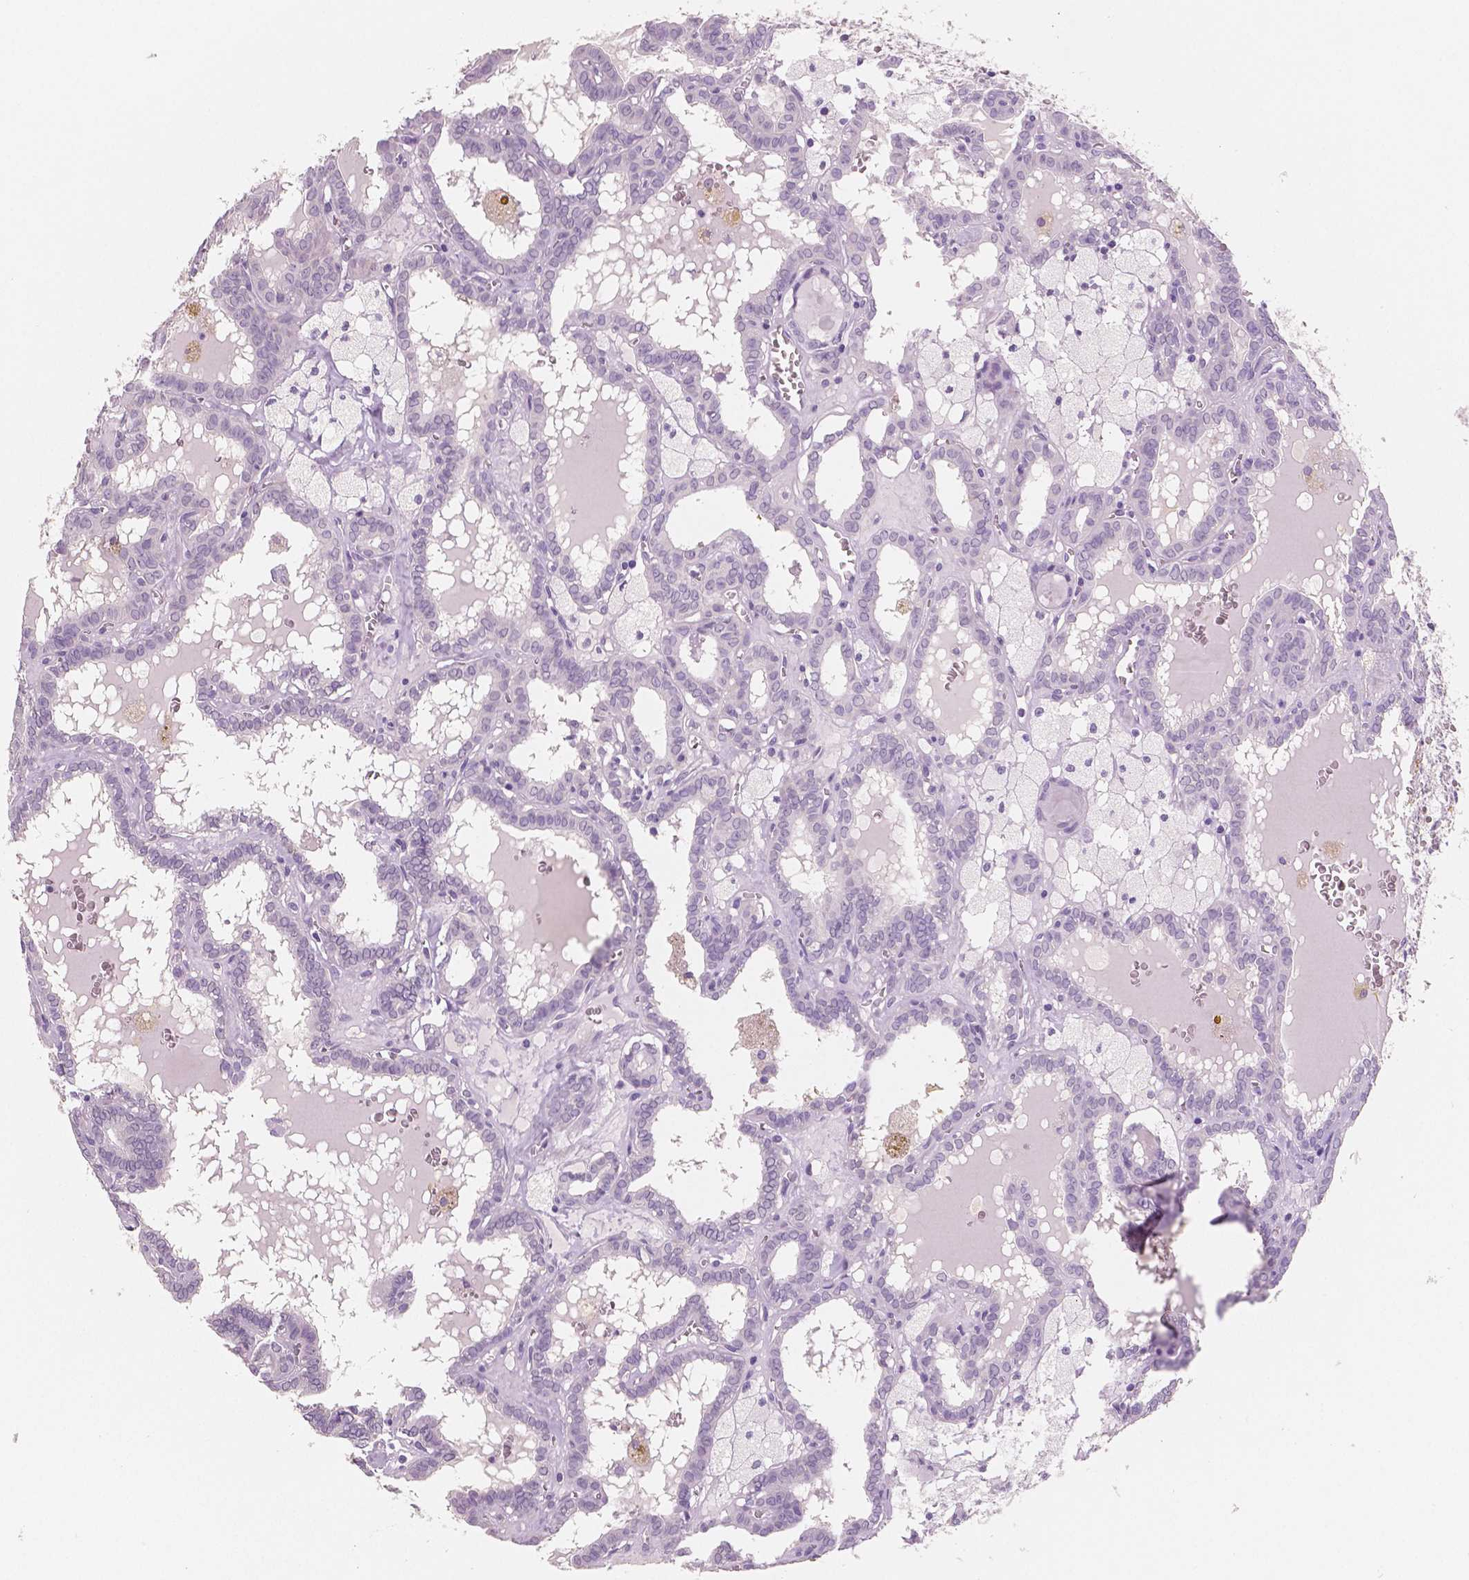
{"staining": {"intensity": "negative", "quantity": "none", "location": "none"}, "tissue": "thyroid cancer", "cell_type": "Tumor cells", "image_type": "cancer", "snomed": [{"axis": "morphology", "description": "Papillary adenocarcinoma, NOS"}, {"axis": "topography", "description": "Thyroid gland"}], "caption": "A high-resolution image shows immunohistochemistry (IHC) staining of thyroid cancer, which shows no significant positivity in tumor cells.", "gene": "NECAB2", "patient": {"sex": "female", "age": 39}}